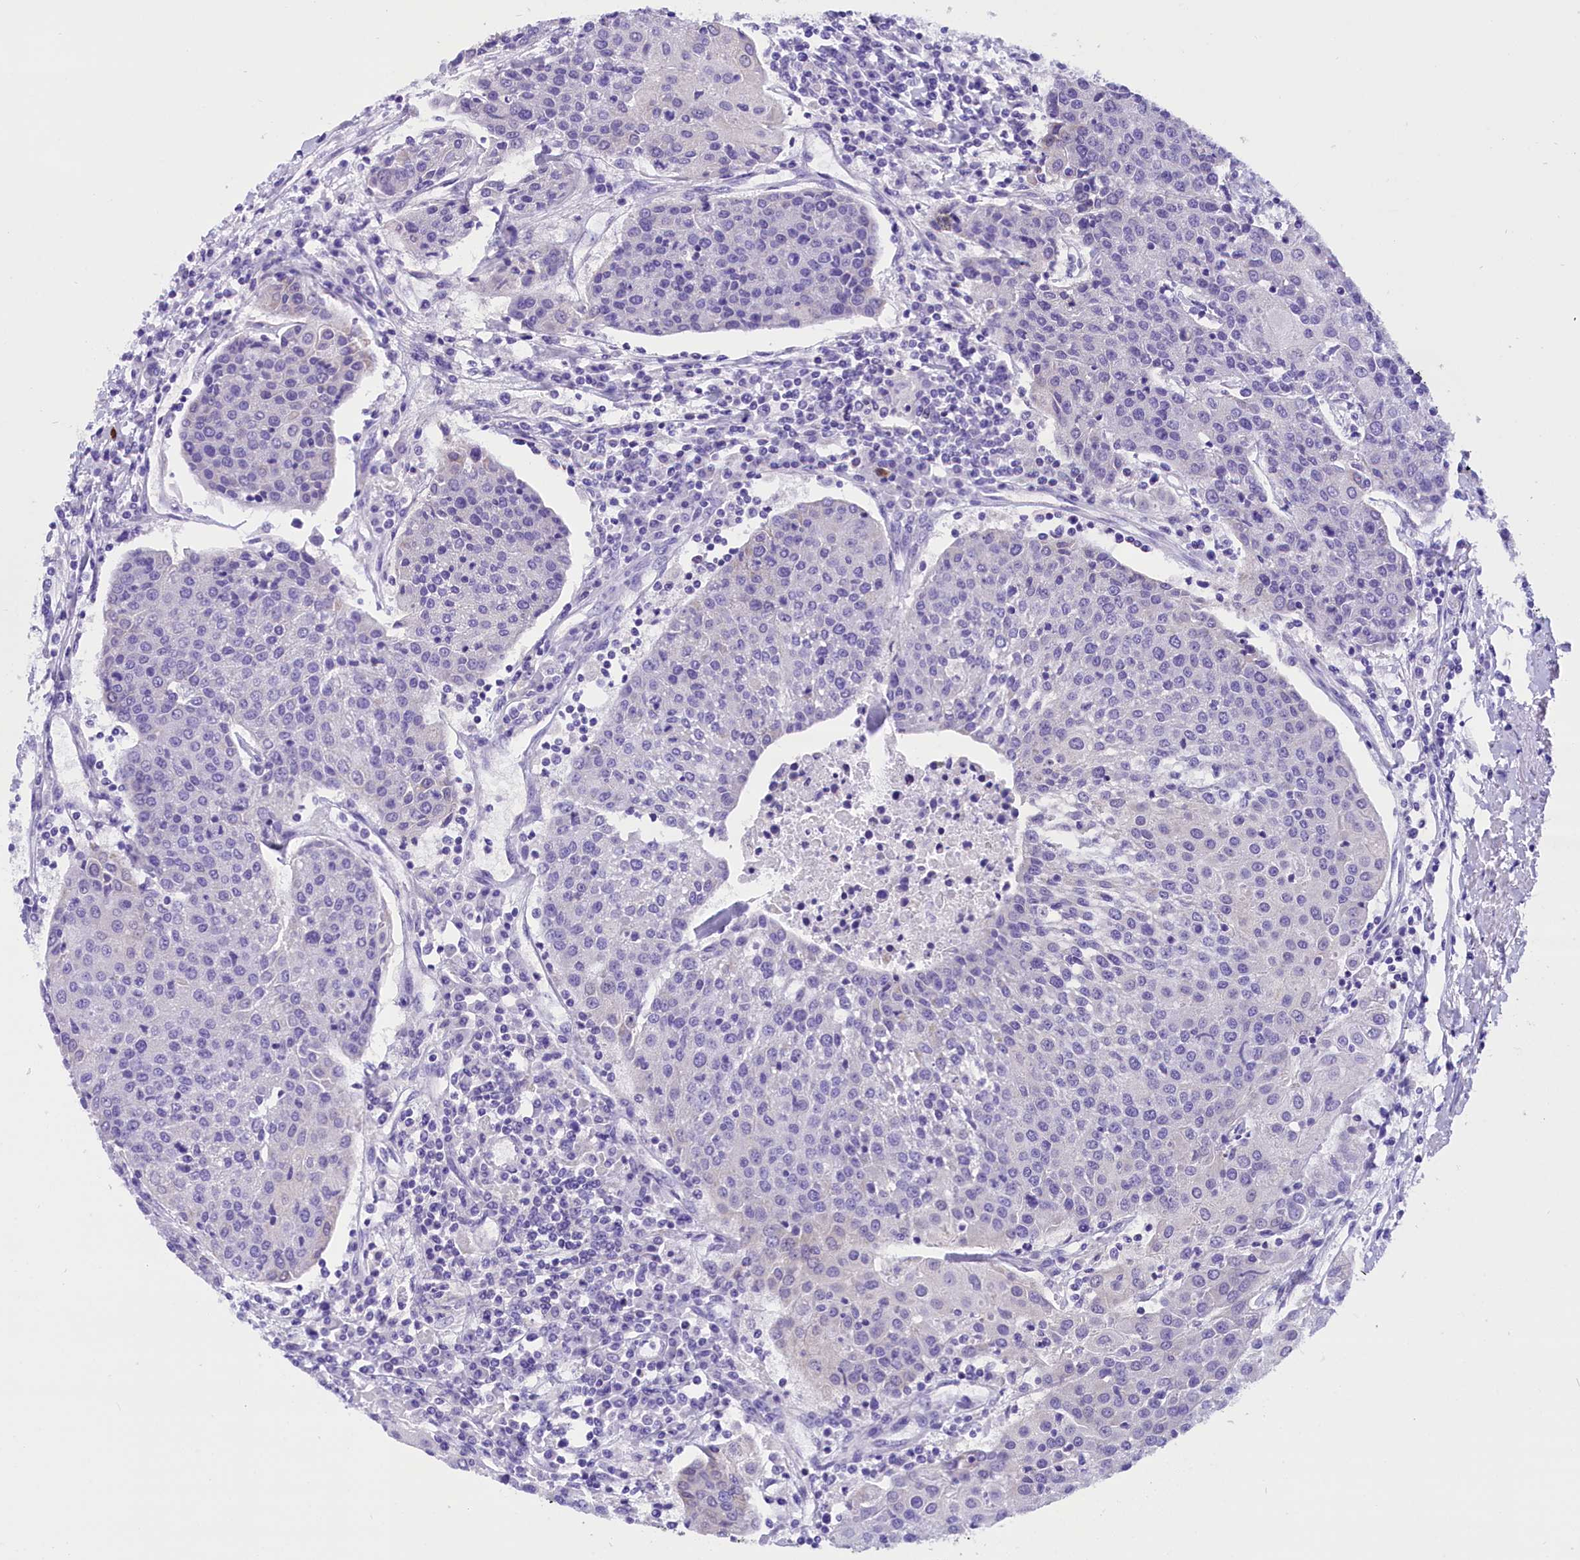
{"staining": {"intensity": "negative", "quantity": "none", "location": "none"}, "tissue": "urothelial cancer", "cell_type": "Tumor cells", "image_type": "cancer", "snomed": [{"axis": "morphology", "description": "Urothelial carcinoma, High grade"}, {"axis": "topography", "description": "Urinary bladder"}], "caption": "Immunohistochemical staining of urothelial cancer shows no significant staining in tumor cells.", "gene": "ABAT", "patient": {"sex": "female", "age": 85}}